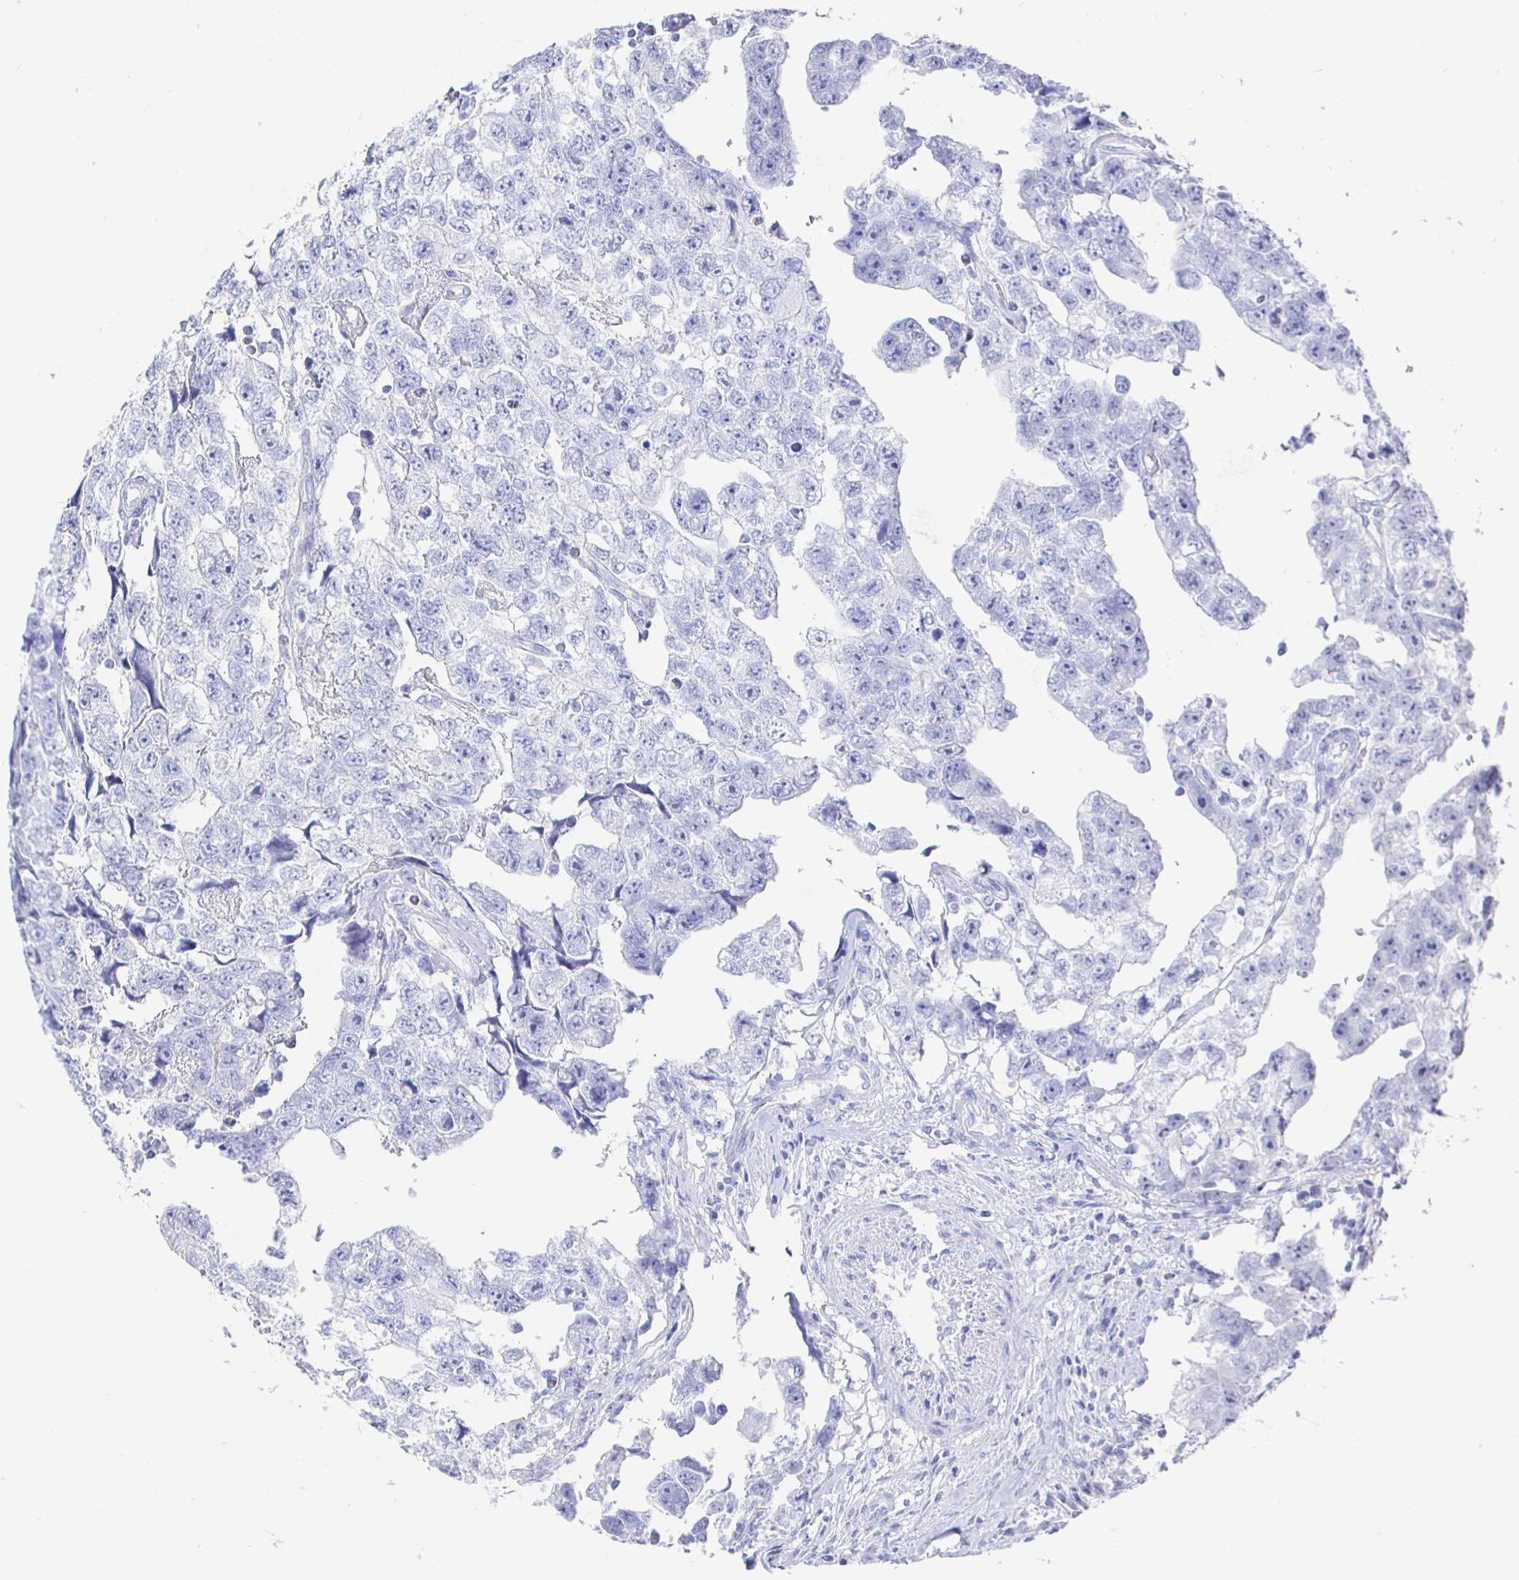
{"staining": {"intensity": "negative", "quantity": "none", "location": "none"}, "tissue": "testis cancer", "cell_type": "Tumor cells", "image_type": "cancer", "snomed": [{"axis": "morphology", "description": "Carcinoma, Embryonal, NOS"}, {"axis": "topography", "description": "Testis"}], "caption": "A micrograph of human testis cancer (embryonal carcinoma) is negative for staining in tumor cells.", "gene": "CLCA1", "patient": {"sex": "male", "age": 22}}